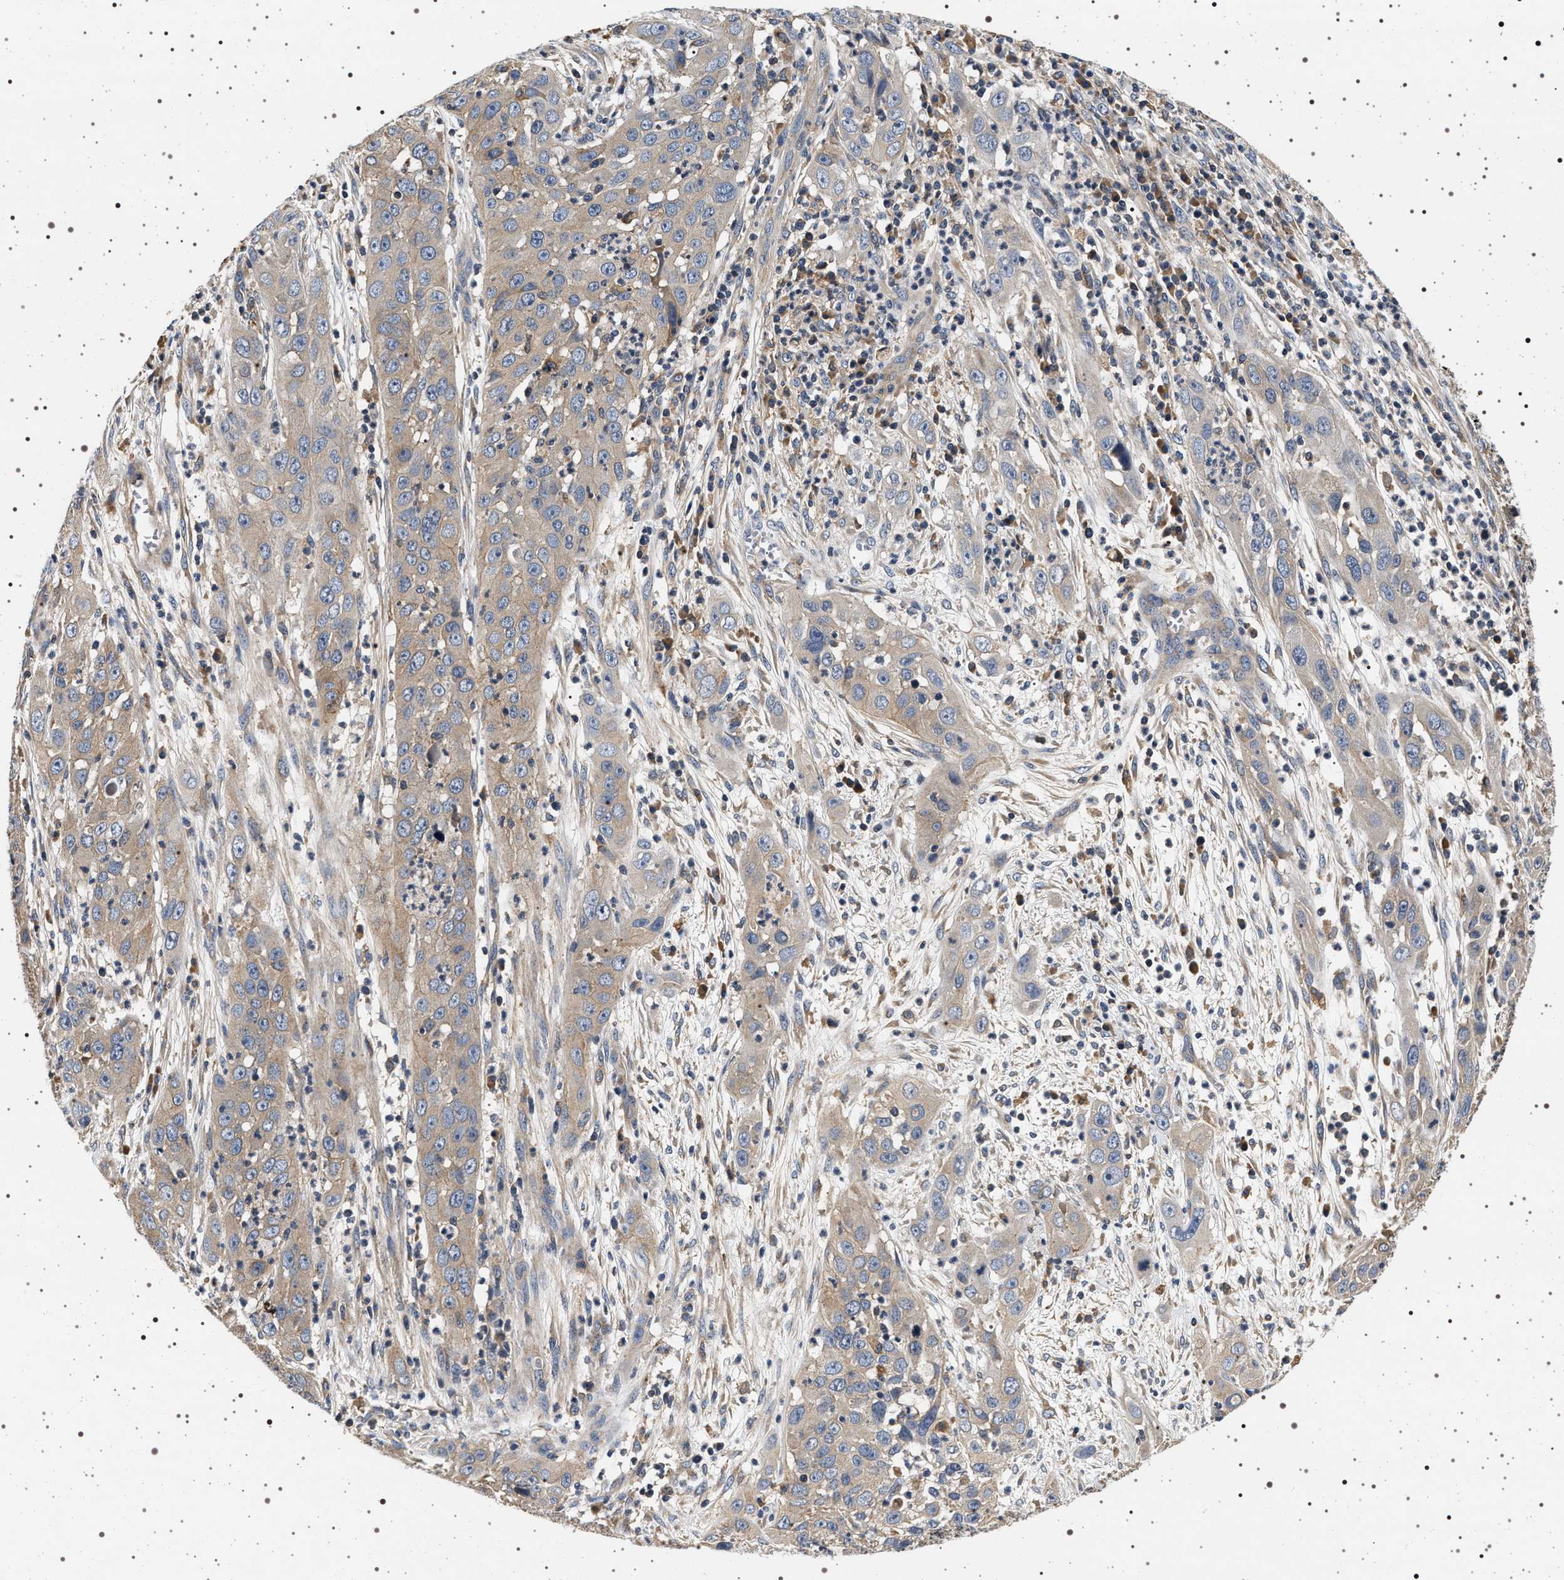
{"staining": {"intensity": "weak", "quantity": ">75%", "location": "cytoplasmic/membranous"}, "tissue": "cervical cancer", "cell_type": "Tumor cells", "image_type": "cancer", "snomed": [{"axis": "morphology", "description": "Squamous cell carcinoma, NOS"}, {"axis": "topography", "description": "Cervix"}], "caption": "This histopathology image exhibits immunohistochemistry (IHC) staining of human squamous cell carcinoma (cervical), with low weak cytoplasmic/membranous staining in approximately >75% of tumor cells.", "gene": "DCBLD2", "patient": {"sex": "female", "age": 32}}